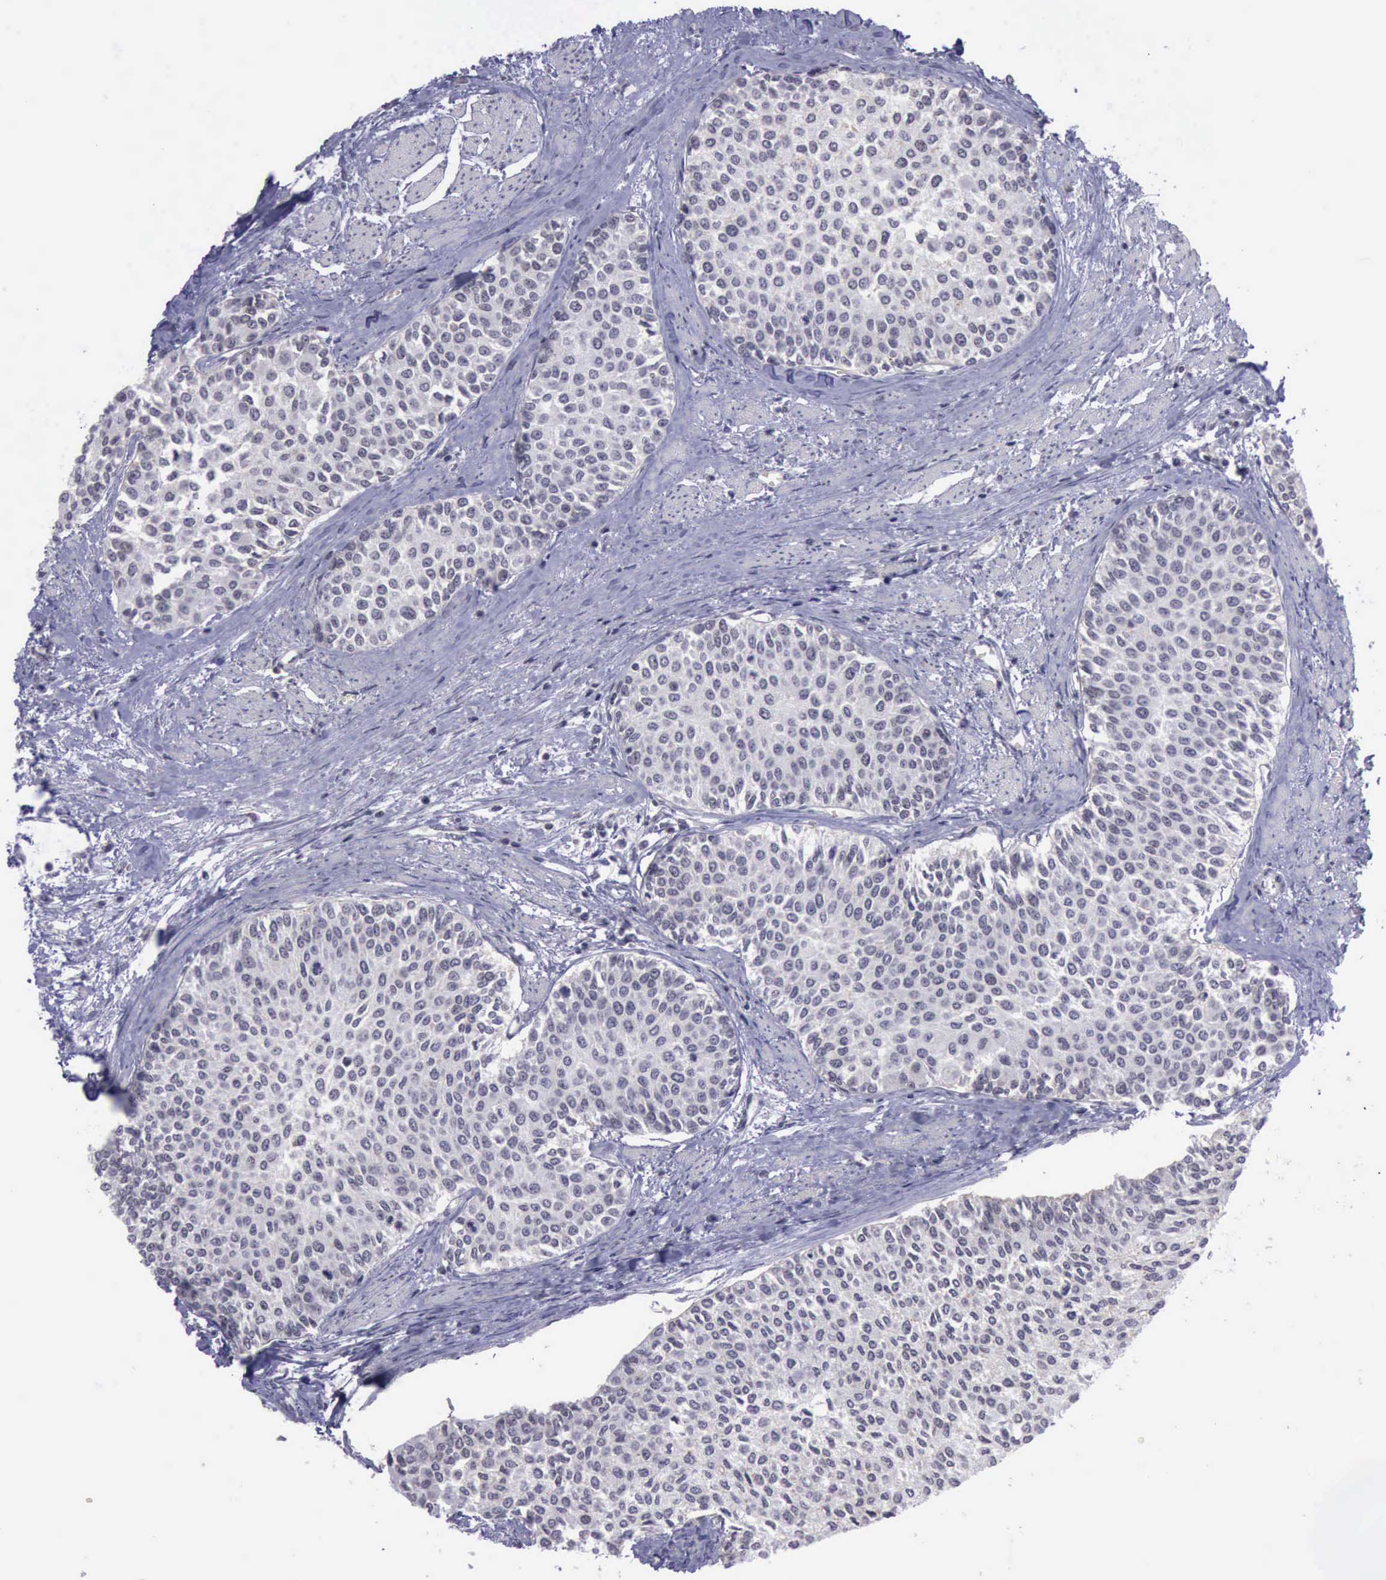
{"staining": {"intensity": "weak", "quantity": "25%-75%", "location": "nuclear"}, "tissue": "urothelial cancer", "cell_type": "Tumor cells", "image_type": "cancer", "snomed": [{"axis": "morphology", "description": "Urothelial carcinoma, Low grade"}, {"axis": "topography", "description": "Urinary bladder"}], "caption": "A high-resolution micrograph shows immunohistochemistry staining of urothelial carcinoma (low-grade), which displays weak nuclear positivity in approximately 25%-75% of tumor cells. (IHC, brightfield microscopy, high magnification).", "gene": "YY1", "patient": {"sex": "female", "age": 73}}